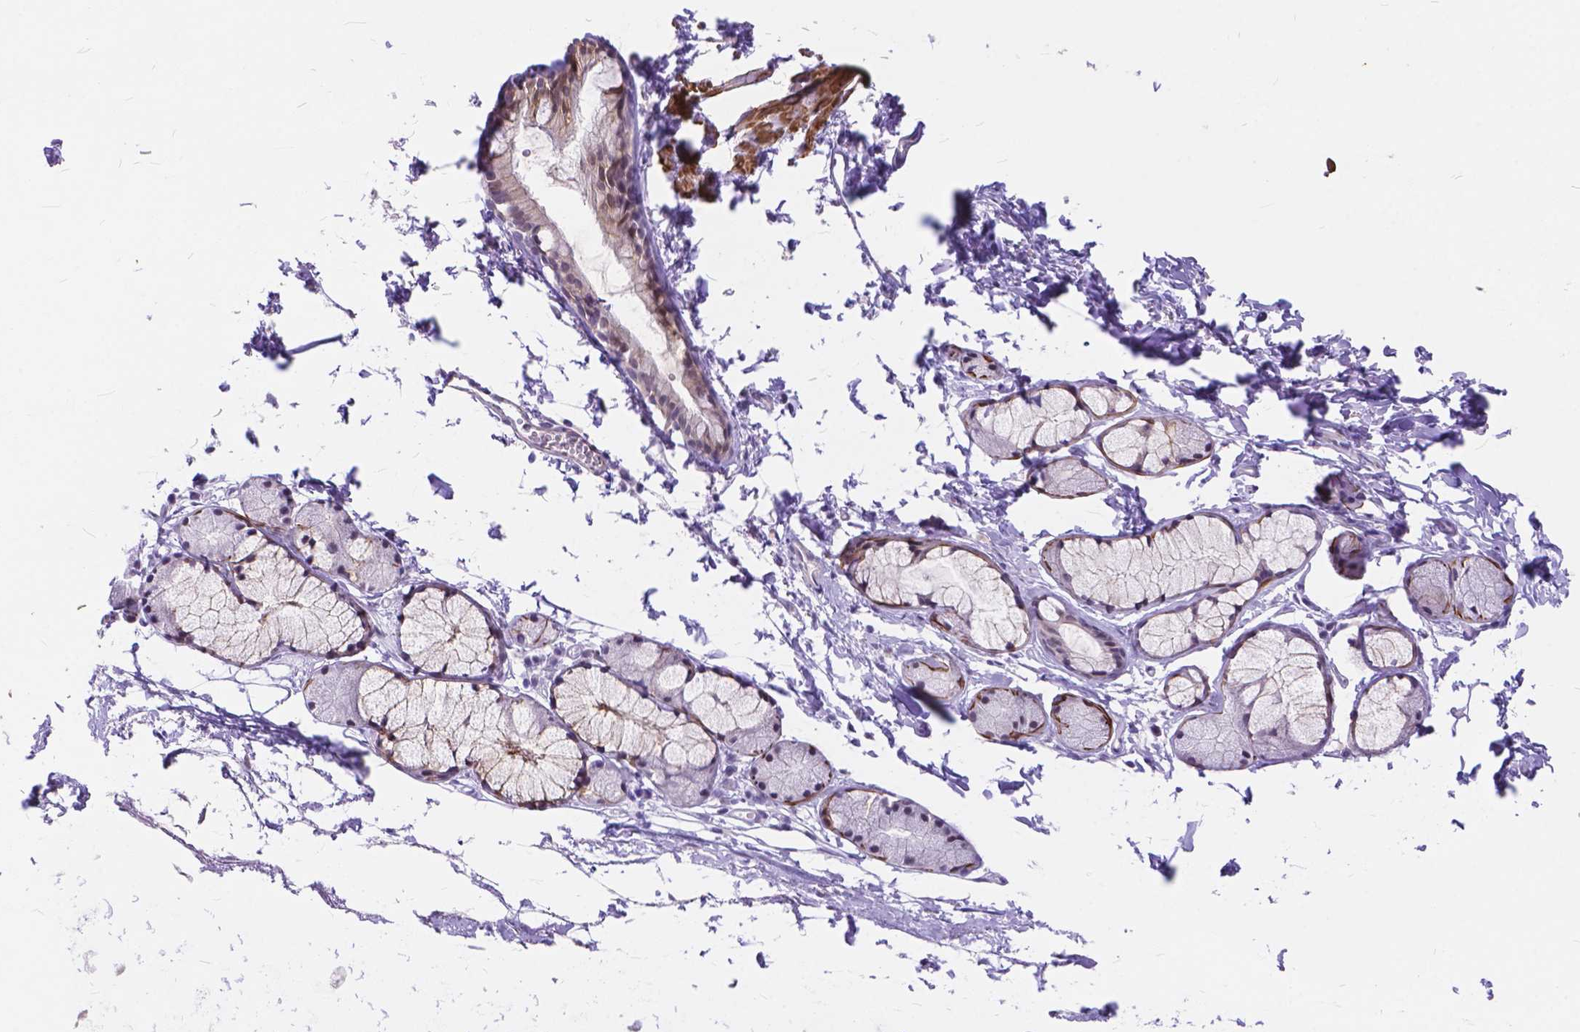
{"staining": {"intensity": "moderate", "quantity": "<25%", "location": "cytoplasmic/membranous"}, "tissue": "bronchus", "cell_type": "Respiratory epithelial cells", "image_type": "normal", "snomed": [{"axis": "morphology", "description": "Normal tissue, NOS"}, {"axis": "topography", "description": "Bronchus"}], "caption": "Human bronchus stained with a brown dye exhibits moderate cytoplasmic/membranous positive expression in about <25% of respiratory epithelial cells.", "gene": "MAN2C1", "patient": {"sex": "female", "age": 59}}